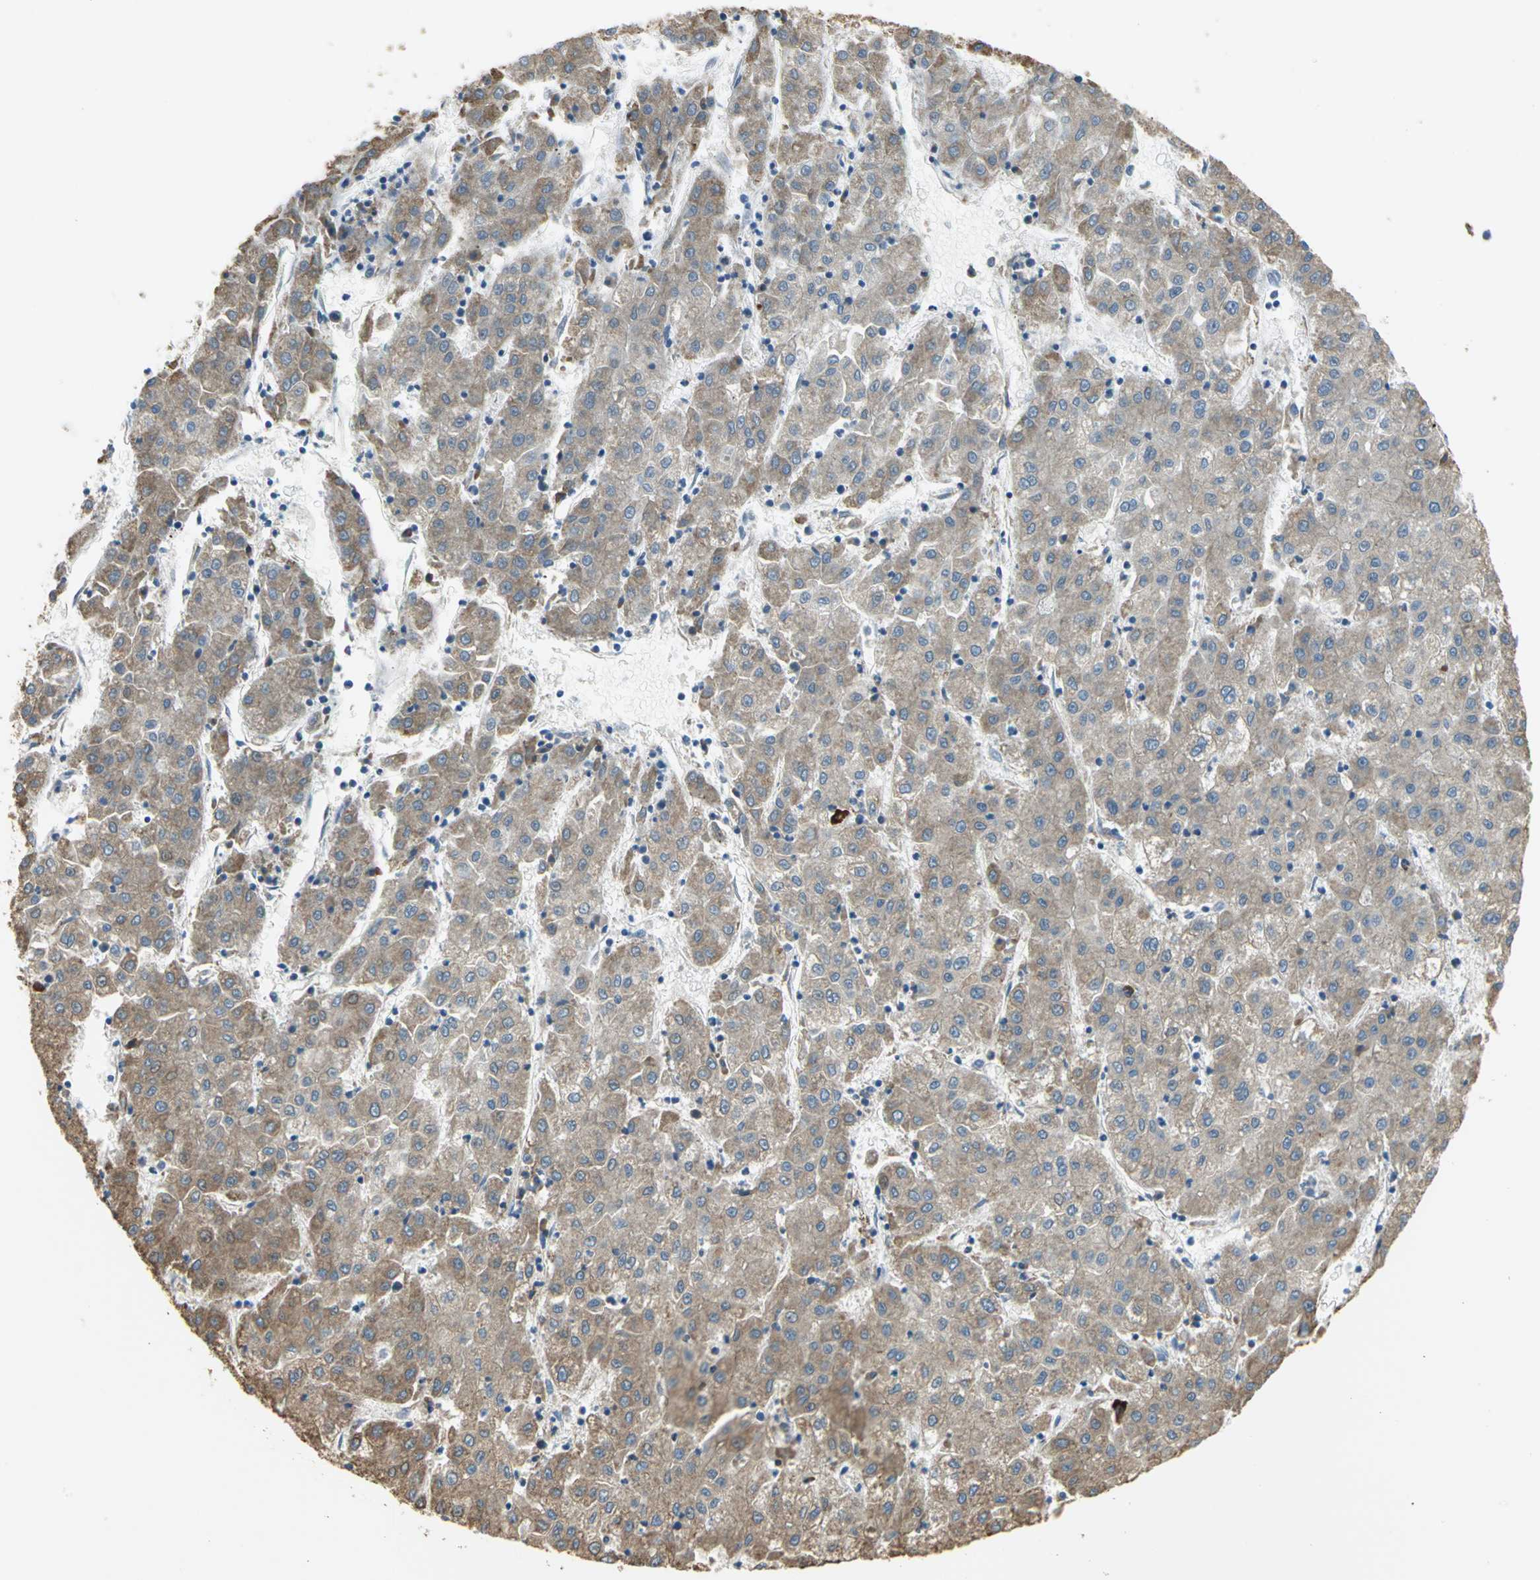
{"staining": {"intensity": "moderate", "quantity": ">75%", "location": "cytoplasmic/membranous"}, "tissue": "liver cancer", "cell_type": "Tumor cells", "image_type": "cancer", "snomed": [{"axis": "morphology", "description": "Carcinoma, Hepatocellular, NOS"}, {"axis": "topography", "description": "Liver"}], "caption": "Immunohistochemical staining of hepatocellular carcinoma (liver) shows medium levels of moderate cytoplasmic/membranous protein staining in approximately >75% of tumor cells.", "gene": "SDF2L1", "patient": {"sex": "male", "age": 72}}